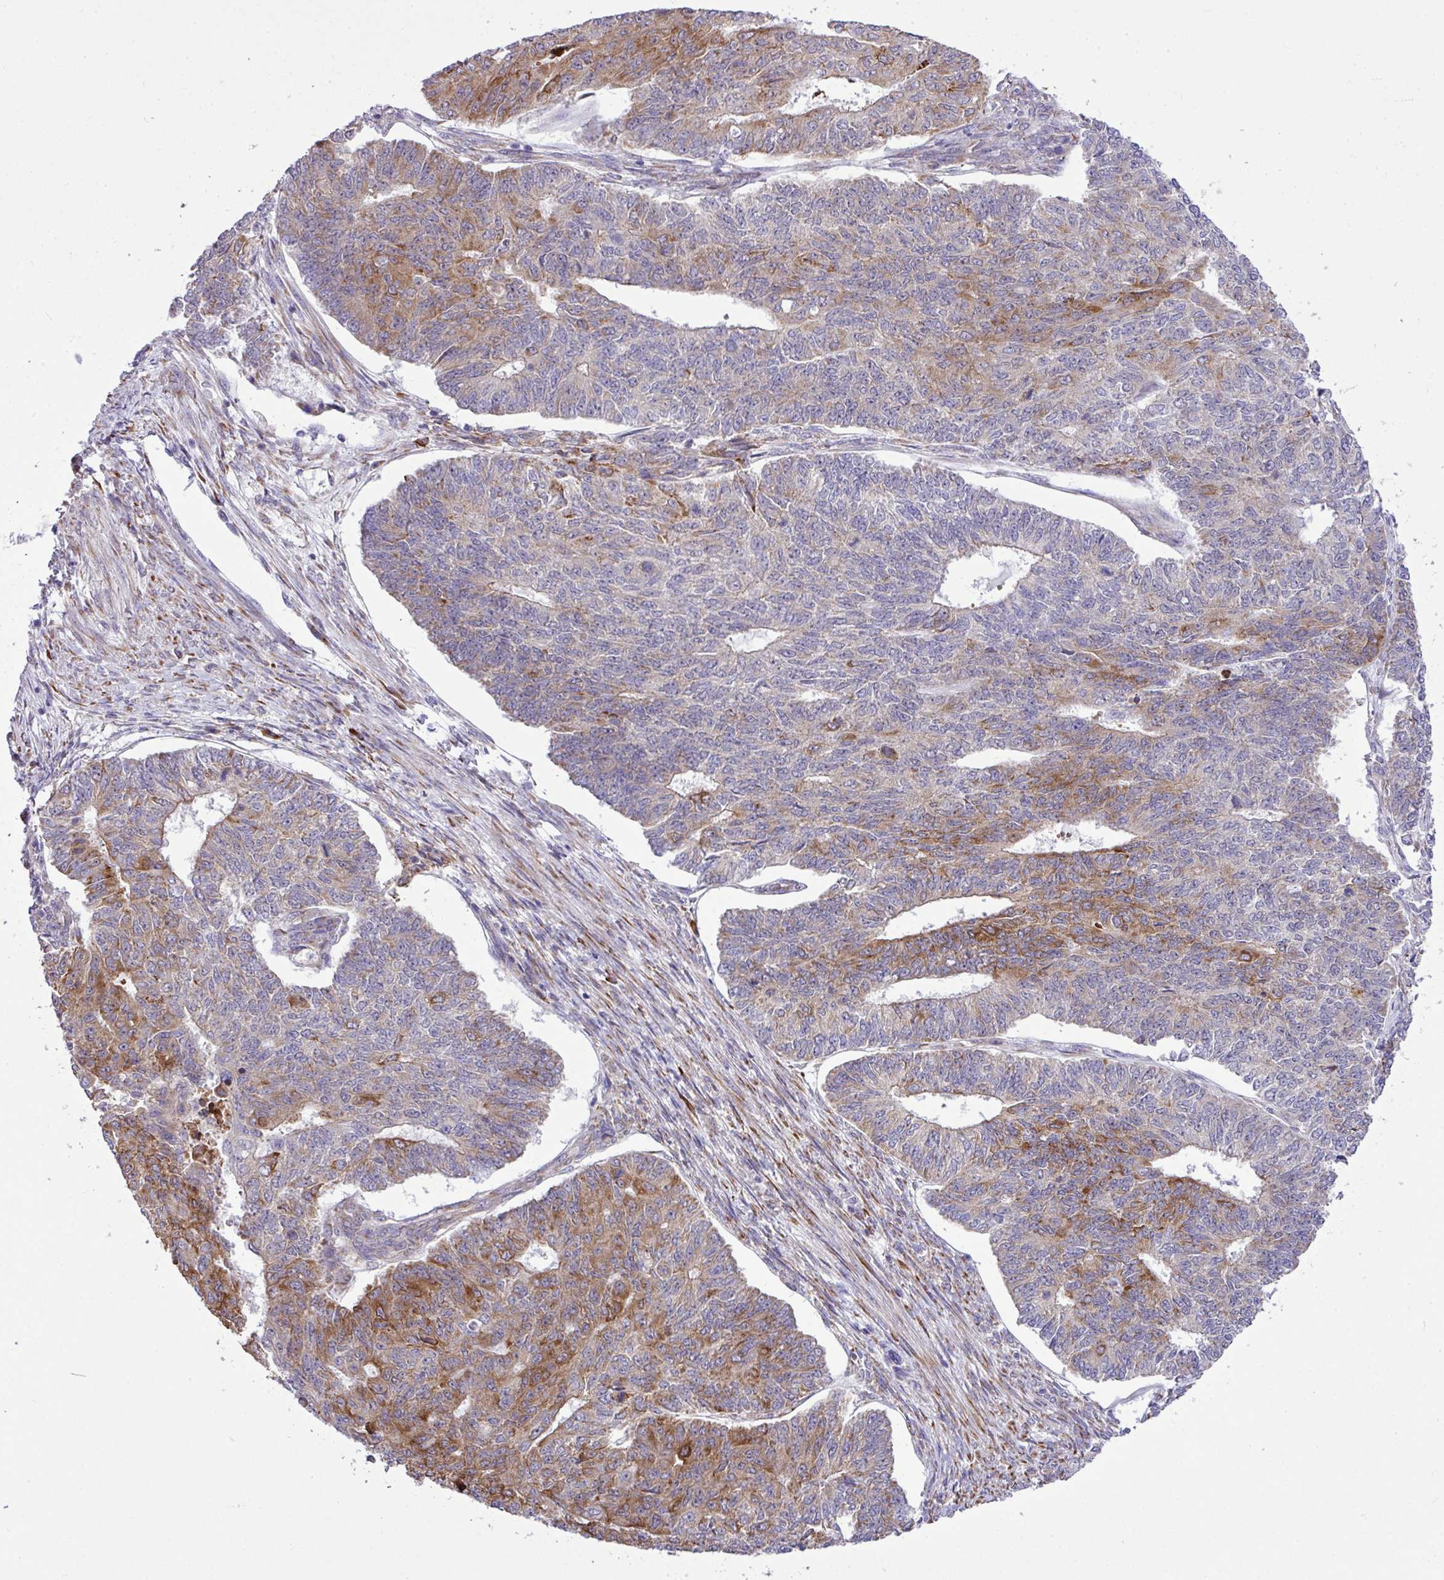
{"staining": {"intensity": "moderate", "quantity": "<25%", "location": "cytoplasmic/membranous"}, "tissue": "endometrial cancer", "cell_type": "Tumor cells", "image_type": "cancer", "snomed": [{"axis": "morphology", "description": "Adenocarcinoma, NOS"}, {"axis": "topography", "description": "Endometrium"}], "caption": "Moderate cytoplasmic/membranous staining for a protein is identified in approximately <25% of tumor cells of adenocarcinoma (endometrial) using immunohistochemistry (IHC).", "gene": "CFAP97", "patient": {"sex": "female", "age": 32}}